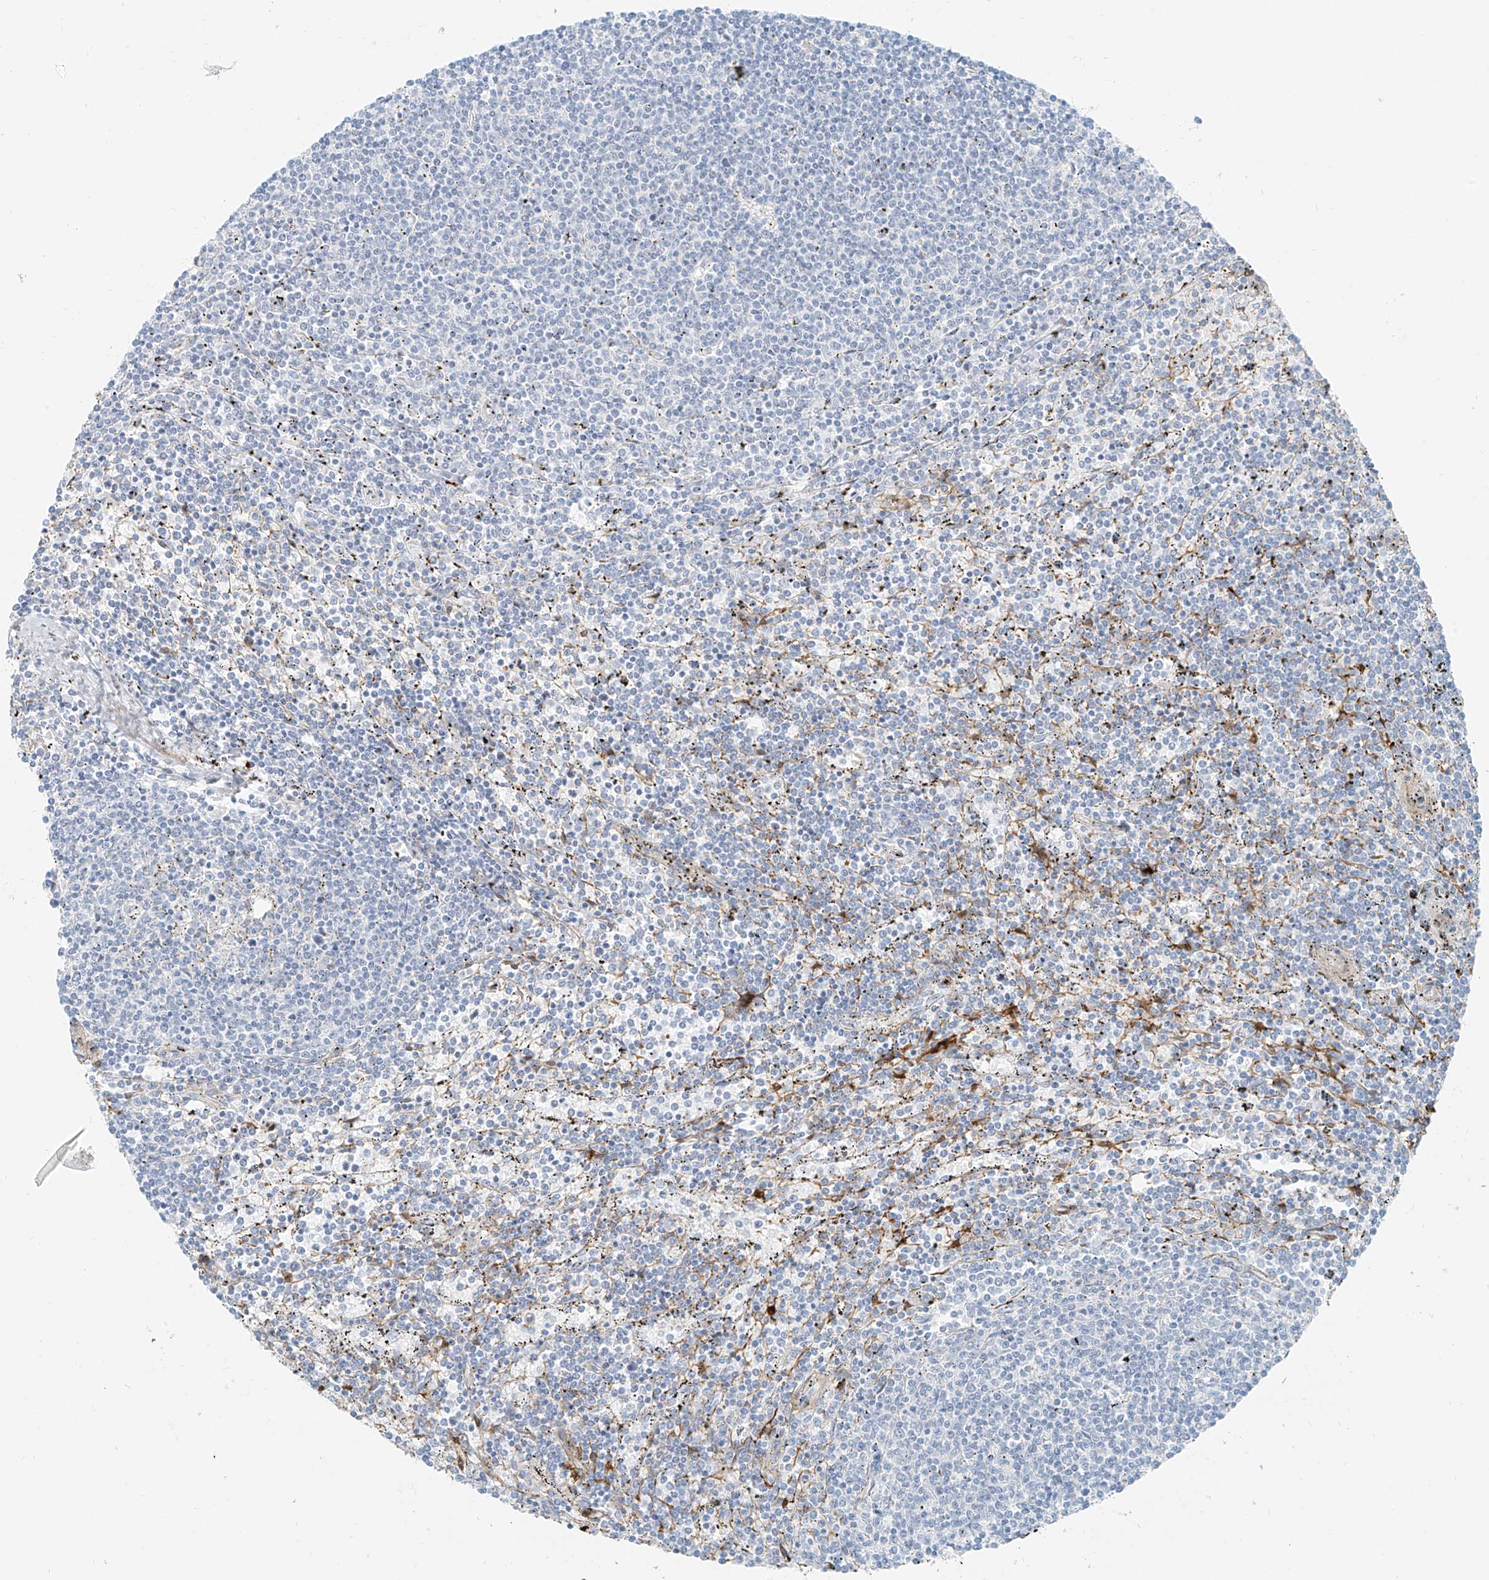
{"staining": {"intensity": "negative", "quantity": "none", "location": "none"}, "tissue": "lymphoma", "cell_type": "Tumor cells", "image_type": "cancer", "snomed": [{"axis": "morphology", "description": "Malignant lymphoma, non-Hodgkin's type, Low grade"}, {"axis": "topography", "description": "Spleen"}], "caption": "The immunohistochemistry micrograph has no significant staining in tumor cells of malignant lymphoma, non-Hodgkin's type (low-grade) tissue.", "gene": "SMCP", "patient": {"sex": "female", "age": 50}}